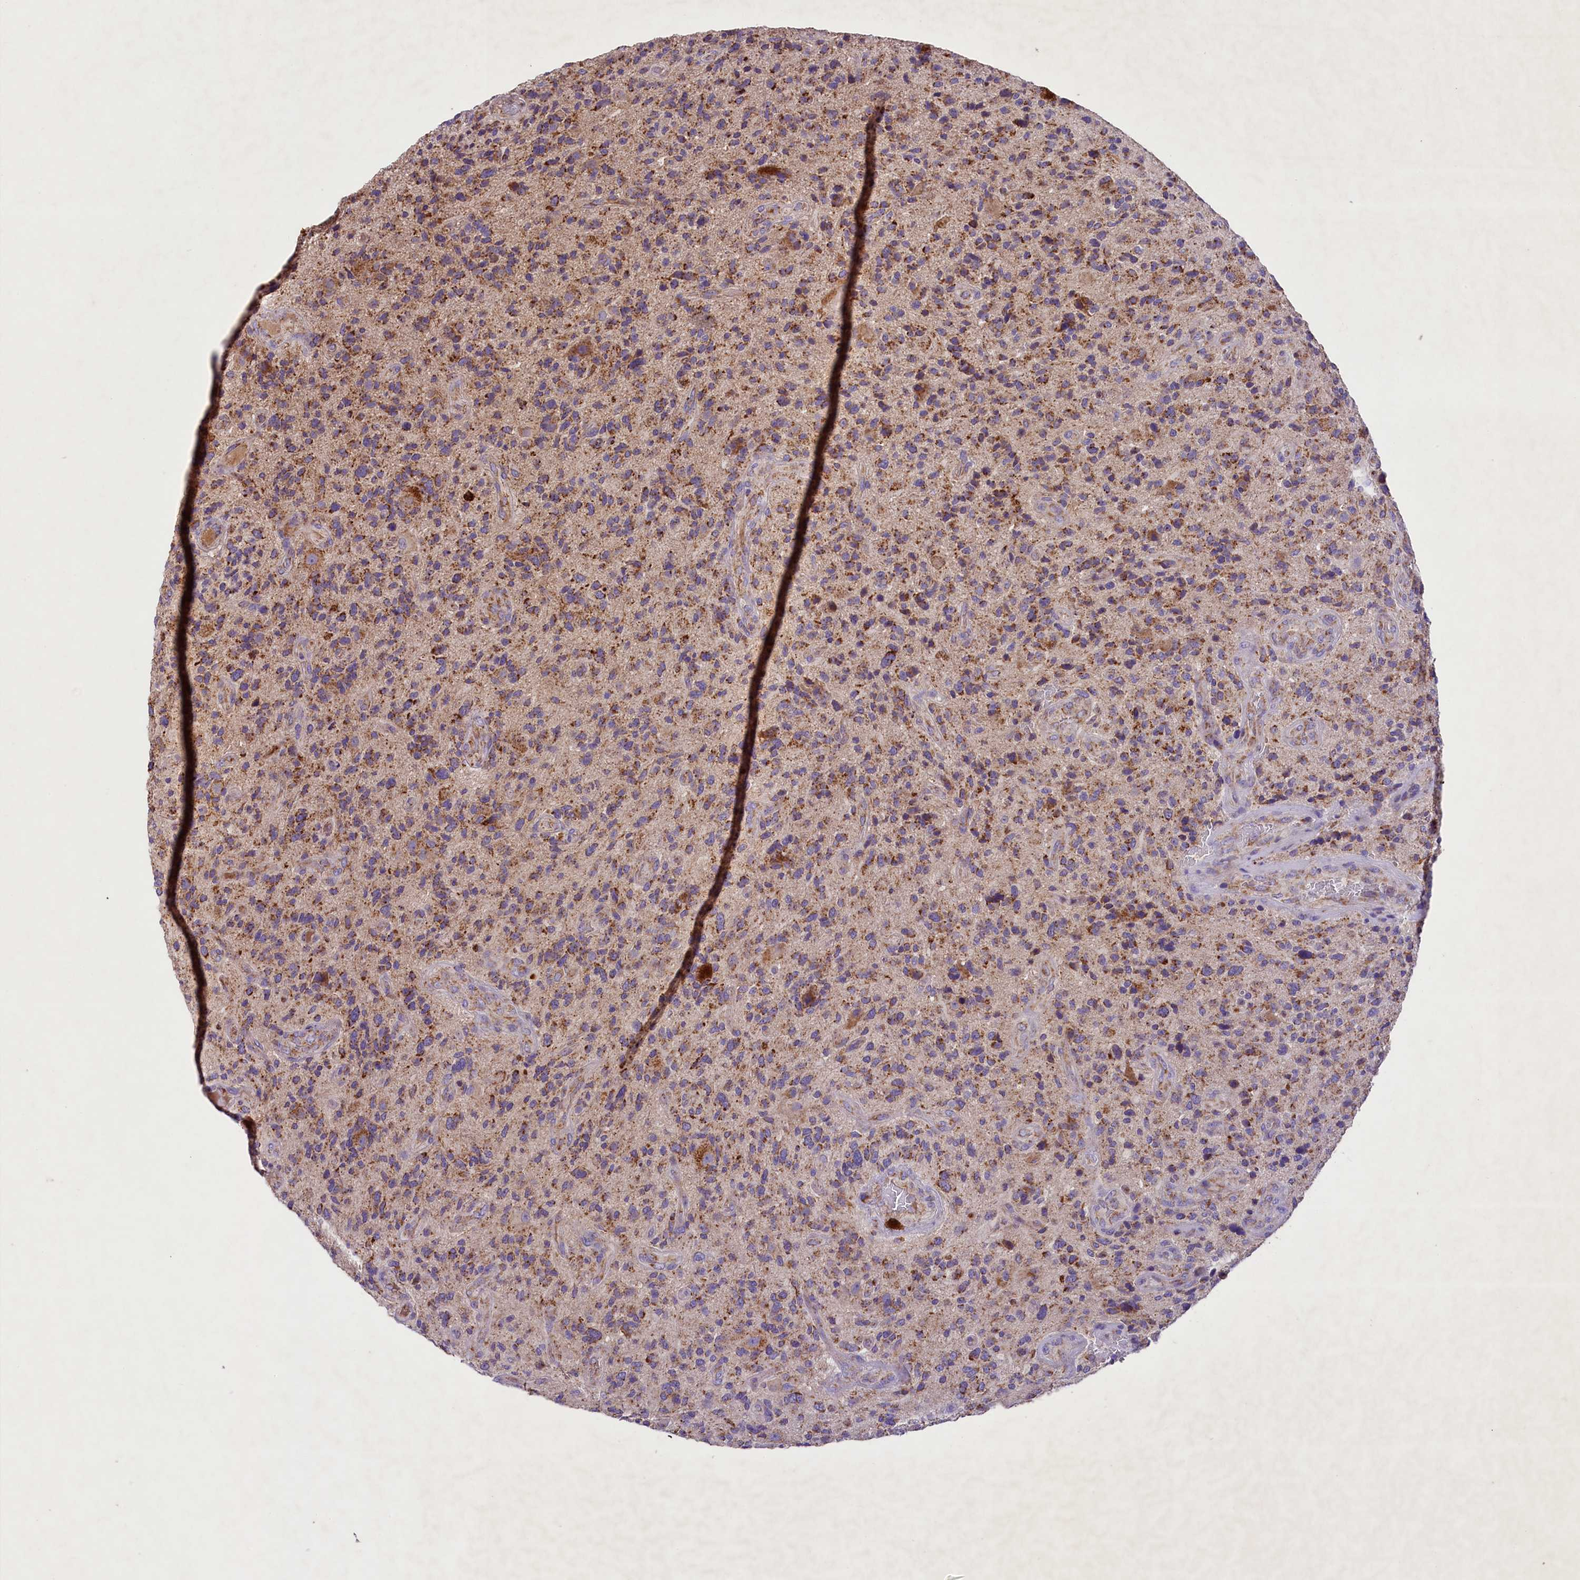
{"staining": {"intensity": "moderate", "quantity": ">75%", "location": "cytoplasmic/membranous"}, "tissue": "glioma", "cell_type": "Tumor cells", "image_type": "cancer", "snomed": [{"axis": "morphology", "description": "Glioma, malignant, High grade"}, {"axis": "topography", "description": "Brain"}], "caption": "Malignant high-grade glioma tissue demonstrates moderate cytoplasmic/membranous positivity in approximately >75% of tumor cells, visualized by immunohistochemistry.", "gene": "PMPCB", "patient": {"sex": "male", "age": 47}}